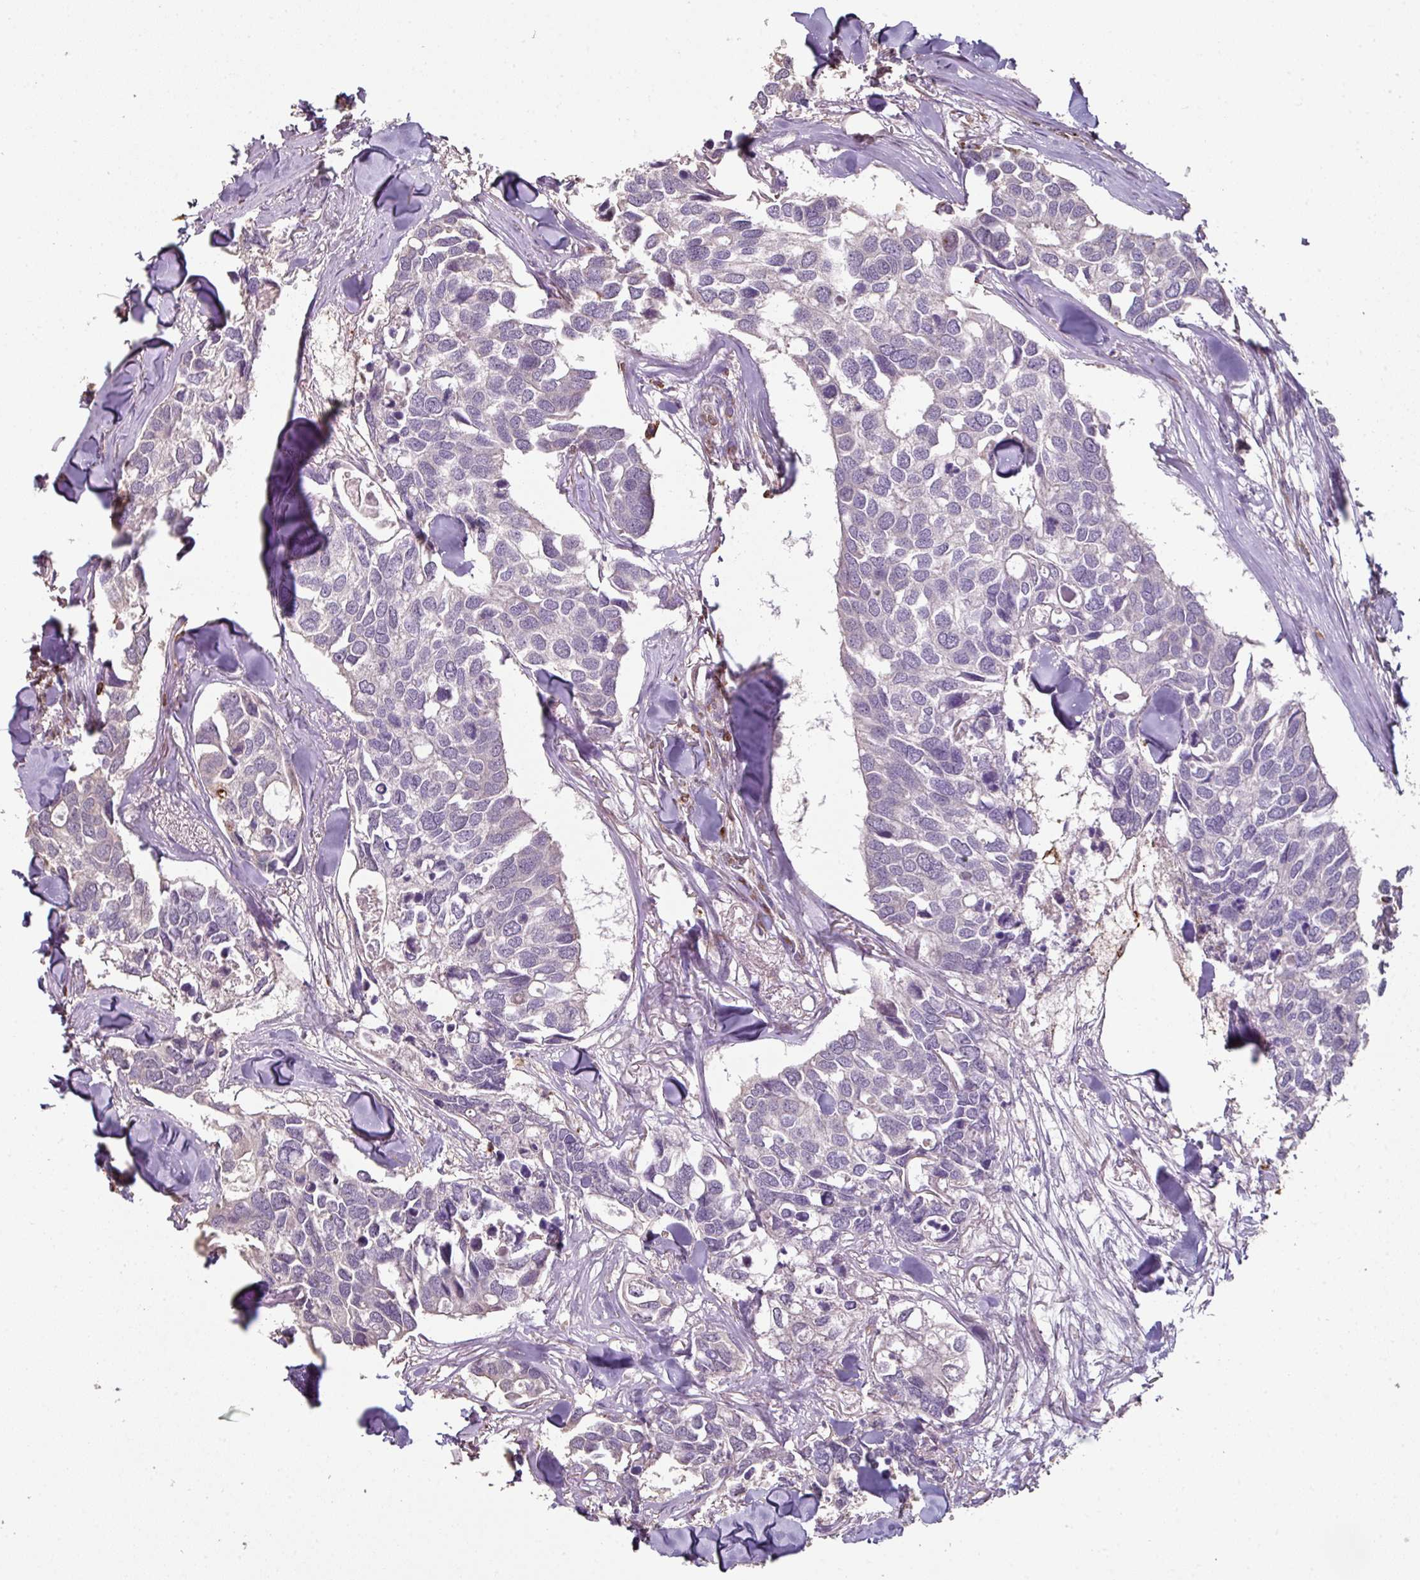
{"staining": {"intensity": "negative", "quantity": "none", "location": "none"}, "tissue": "breast cancer", "cell_type": "Tumor cells", "image_type": "cancer", "snomed": [{"axis": "morphology", "description": "Duct carcinoma"}, {"axis": "topography", "description": "Breast"}], "caption": "This histopathology image is of breast cancer (invasive ductal carcinoma) stained with IHC to label a protein in brown with the nuclei are counter-stained blue. There is no positivity in tumor cells.", "gene": "OLFML2B", "patient": {"sex": "female", "age": 83}}